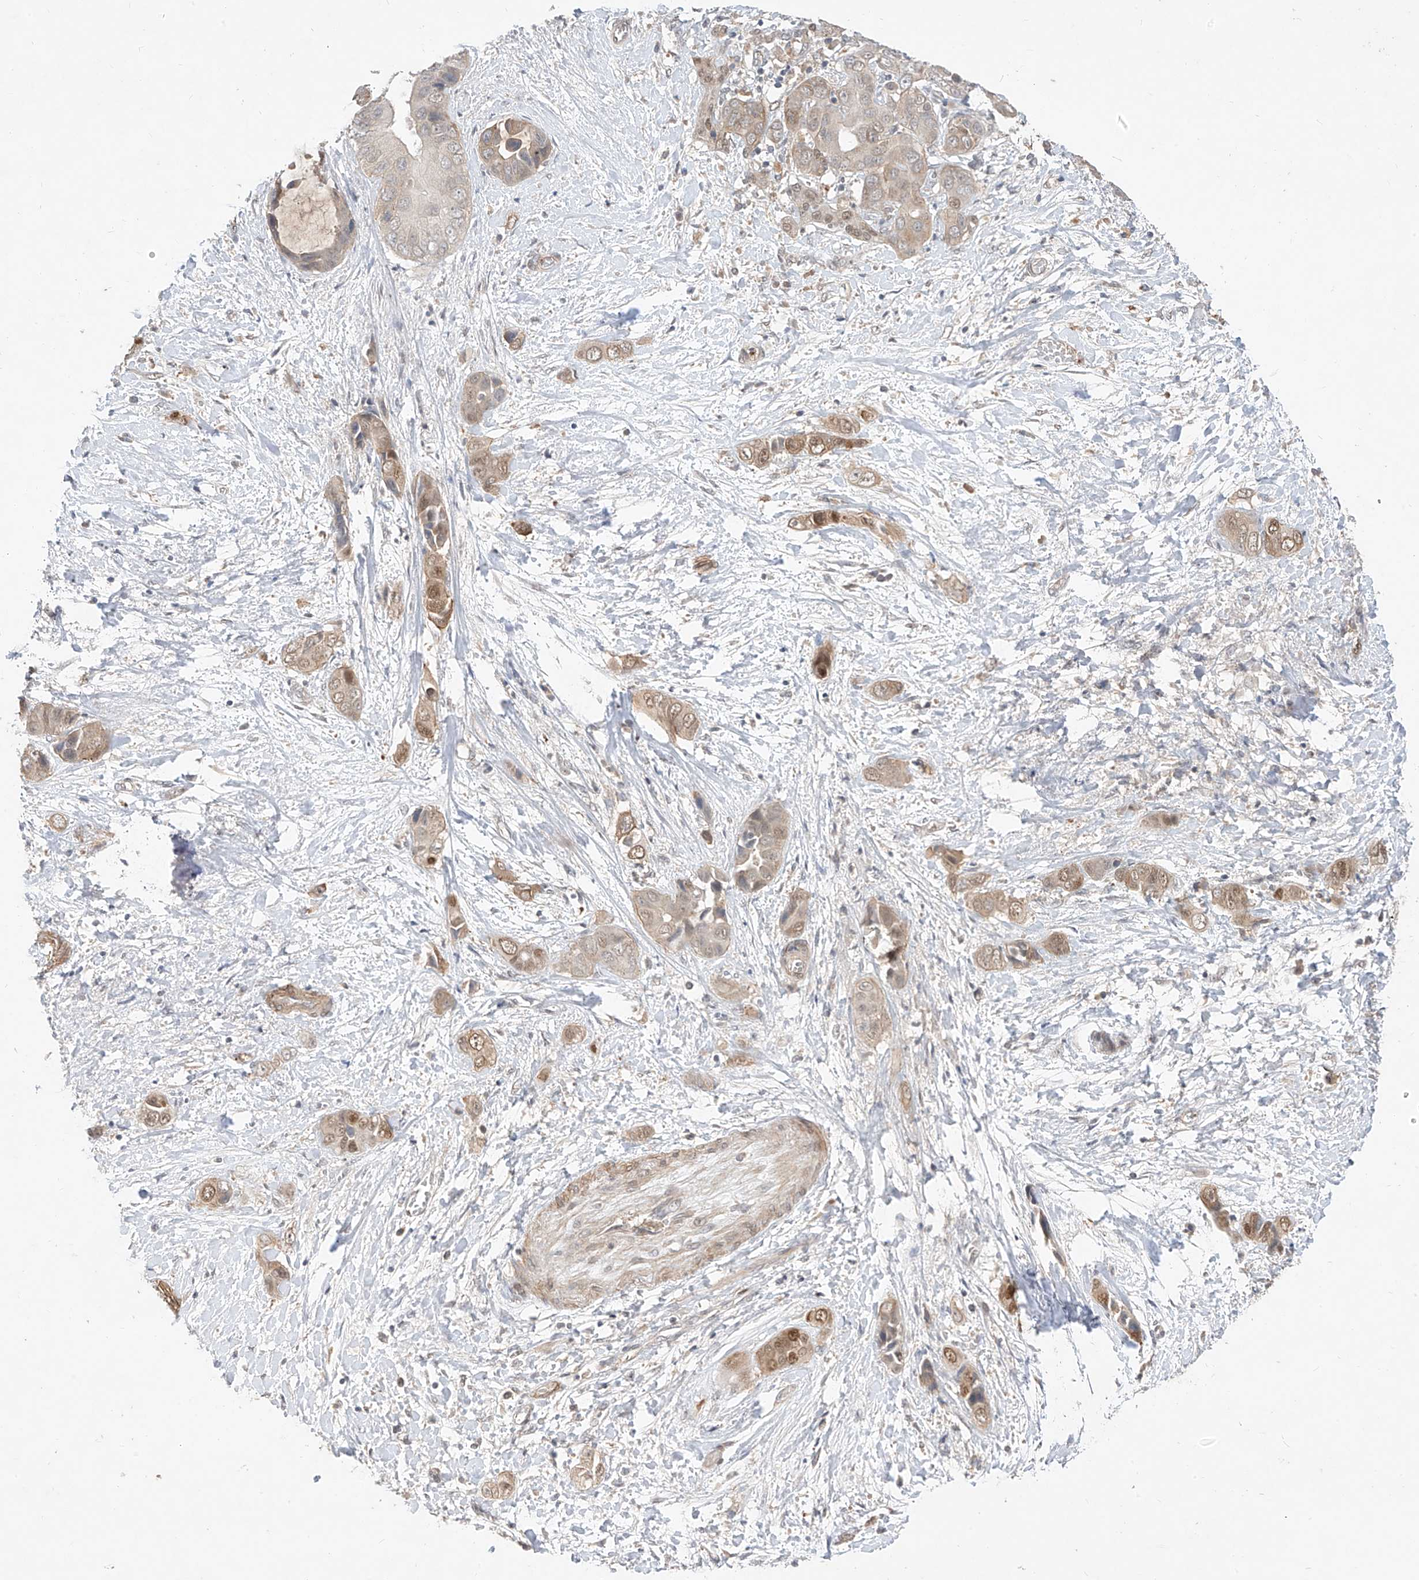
{"staining": {"intensity": "moderate", "quantity": "25%-75%", "location": "cytoplasmic/membranous,nuclear"}, "tissue": "liver cancer", "cell_type": "Tumor cells", "image_type": "cancer", "snomed": [{"axis": "morphology", "description": "Cholangiocarcinoma"}, {"axis": "topography", "description": "Liver"}], "caption": "An IHC micrograph of neoplastic tissue is shown. Protein staining in brown shows moderate cytoplasmic/membranous and nuclear positivity in liver cancer within tumor cells.", "gene": "MRTFA", "patient": {"sex": "female", "age": 52}}